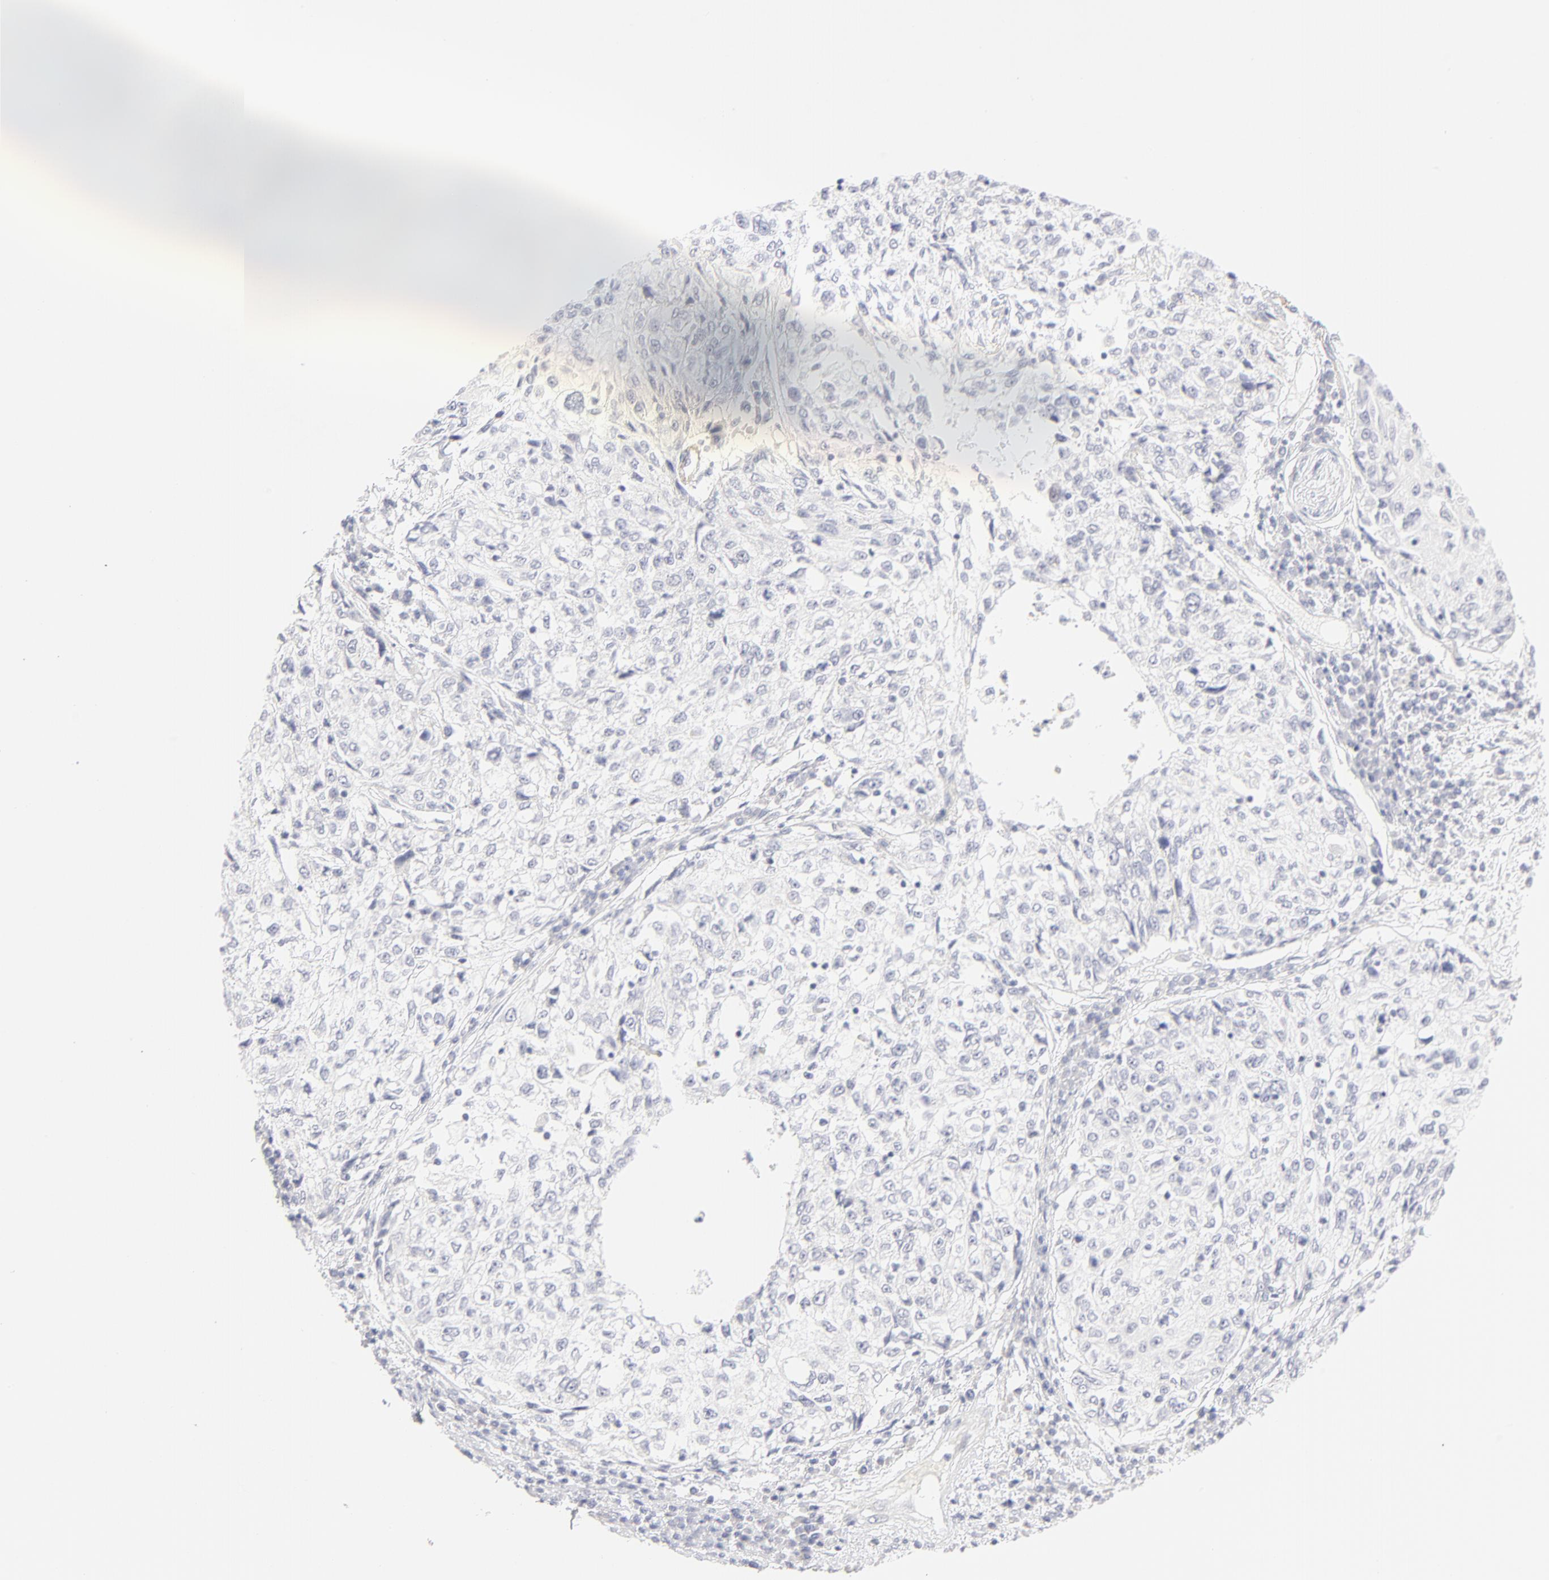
{"staining": {"intensity": "negative", "quantity": "none", "location": "none"}, "tissue": "cervical cancer", "cell_type": "Tumor cells", "image_type": "cancer", "snomed": [{"axis": "morphology", "description": "Squamous cell carcinoma, NOS"}, {"axis": "topography", "description": "Cervix"}], "caption": "The immunohistochemistry micrograph has no significant staining in tumor cells of cervical cancer tissue.", "gene": "NPNT", "patient": {"sex": "female", "age": 57}}